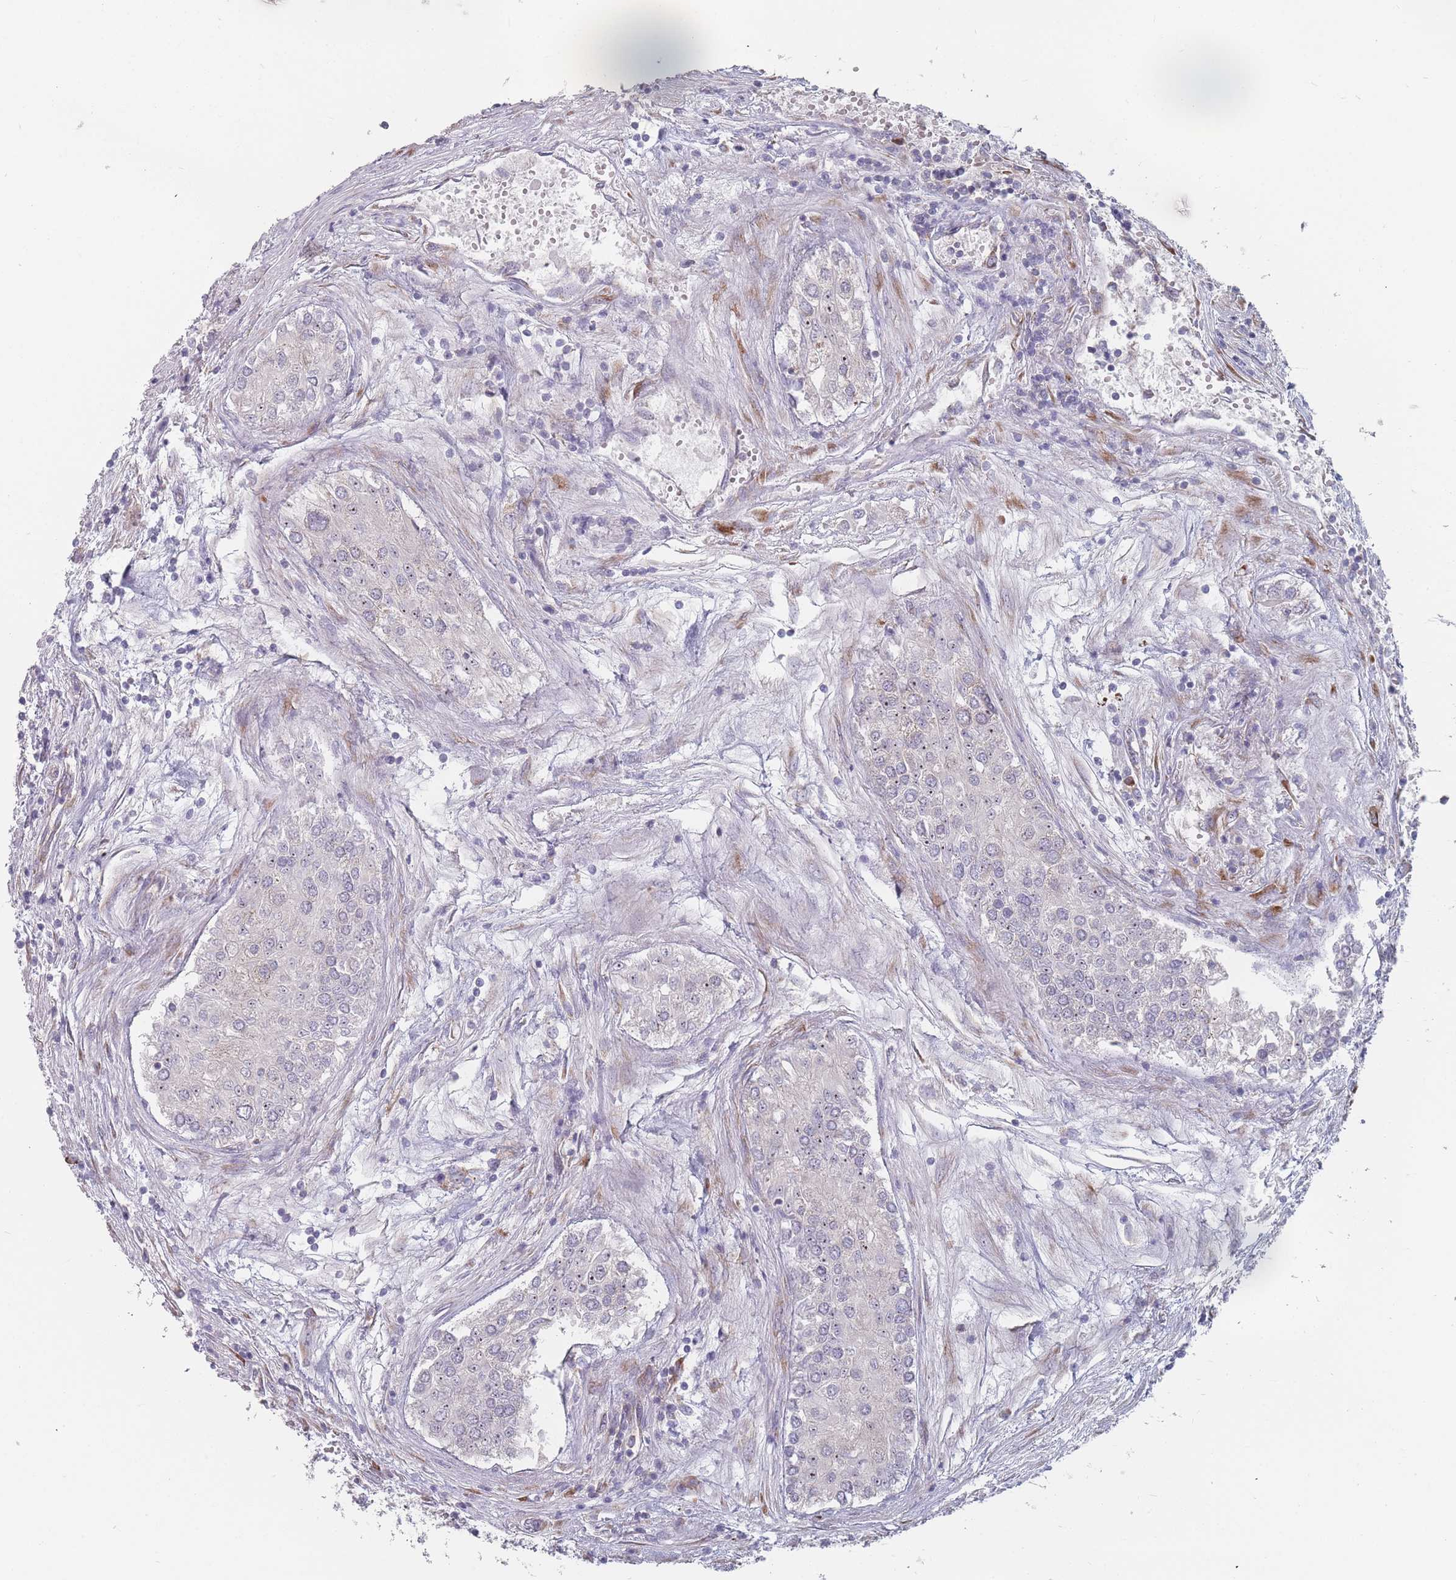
{"staining": {"intensity": "negative", "quantity": "none", "location": "none"}, "tissue": "testis cancer", "cell_type": "Tumor cells", "image_type": "cancer", "snomed": [{"axis": "morphology", "description": "Carcinoma, Embryonal, NOS"}, {"axis": "topography", "description": "Testis"}], "caption": "Immunohistochemical staining of testis embryonal carcinoma exhibits no significant positivity in tumor cells.", "gene": "CACNG5", "patient": {"sex": "male", "age": 25}}